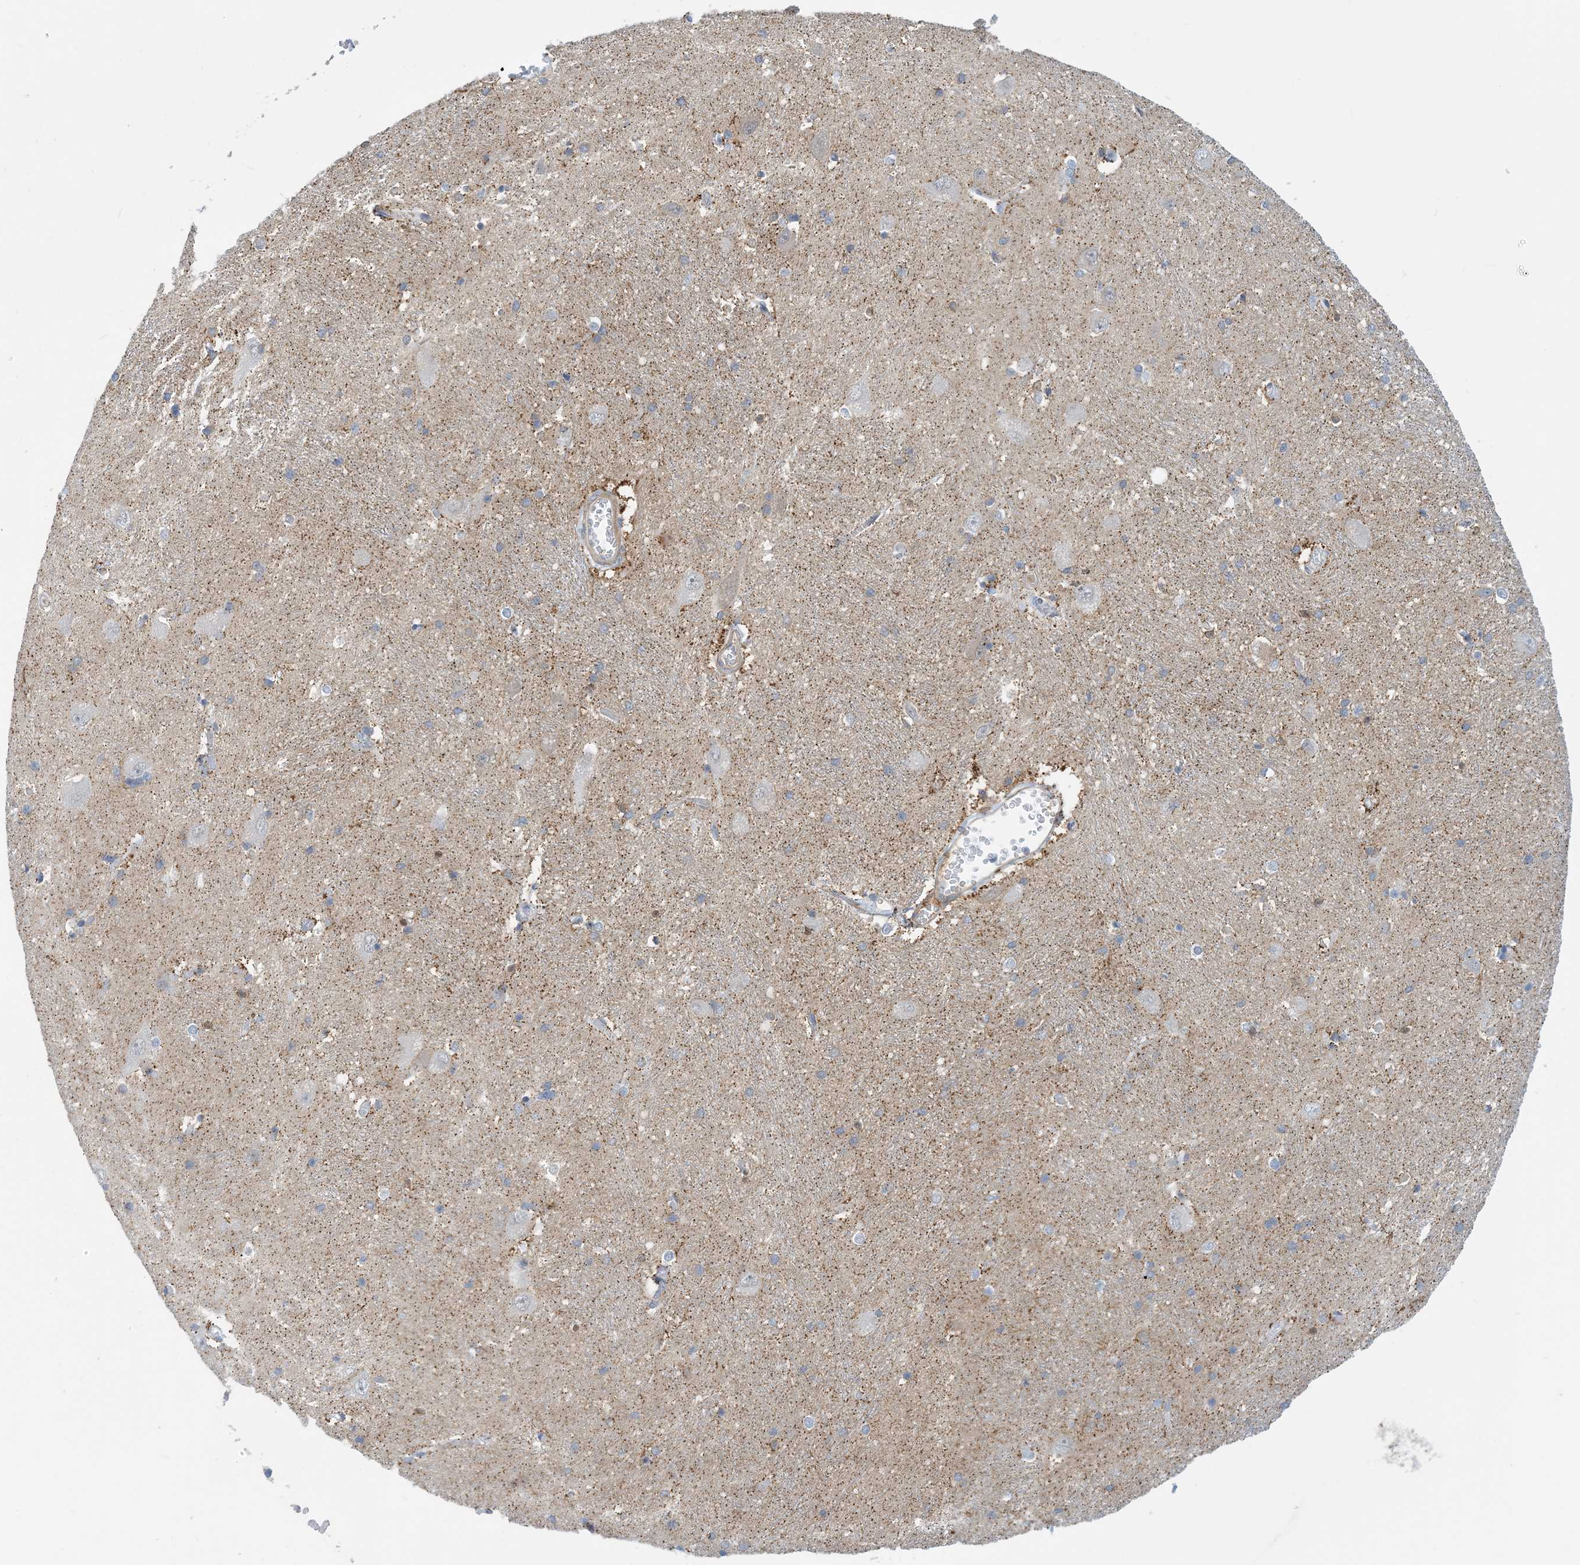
{"staining": {"intensity": "moderate", "quantity": "<25%", "location": "cytoplasmic/membranous"}, "tissue": "caudate", "cell_type": "Glial cells", "image_type": "normal", "snomed": [{"axis": "morphology", "description": "Normal tissue, NOS"}, {"axis": "topography", "description": "Lateral ventricle wall"}], "caption": "Glial cells show moderate cytoplasmic/membranous expression in about <25% of cells in normal caudate. (DAB = brown stain, brightfield microscopy at high magnification).", "gene": "EIF2A", "patient": {"sex": "male", "age": 37}}